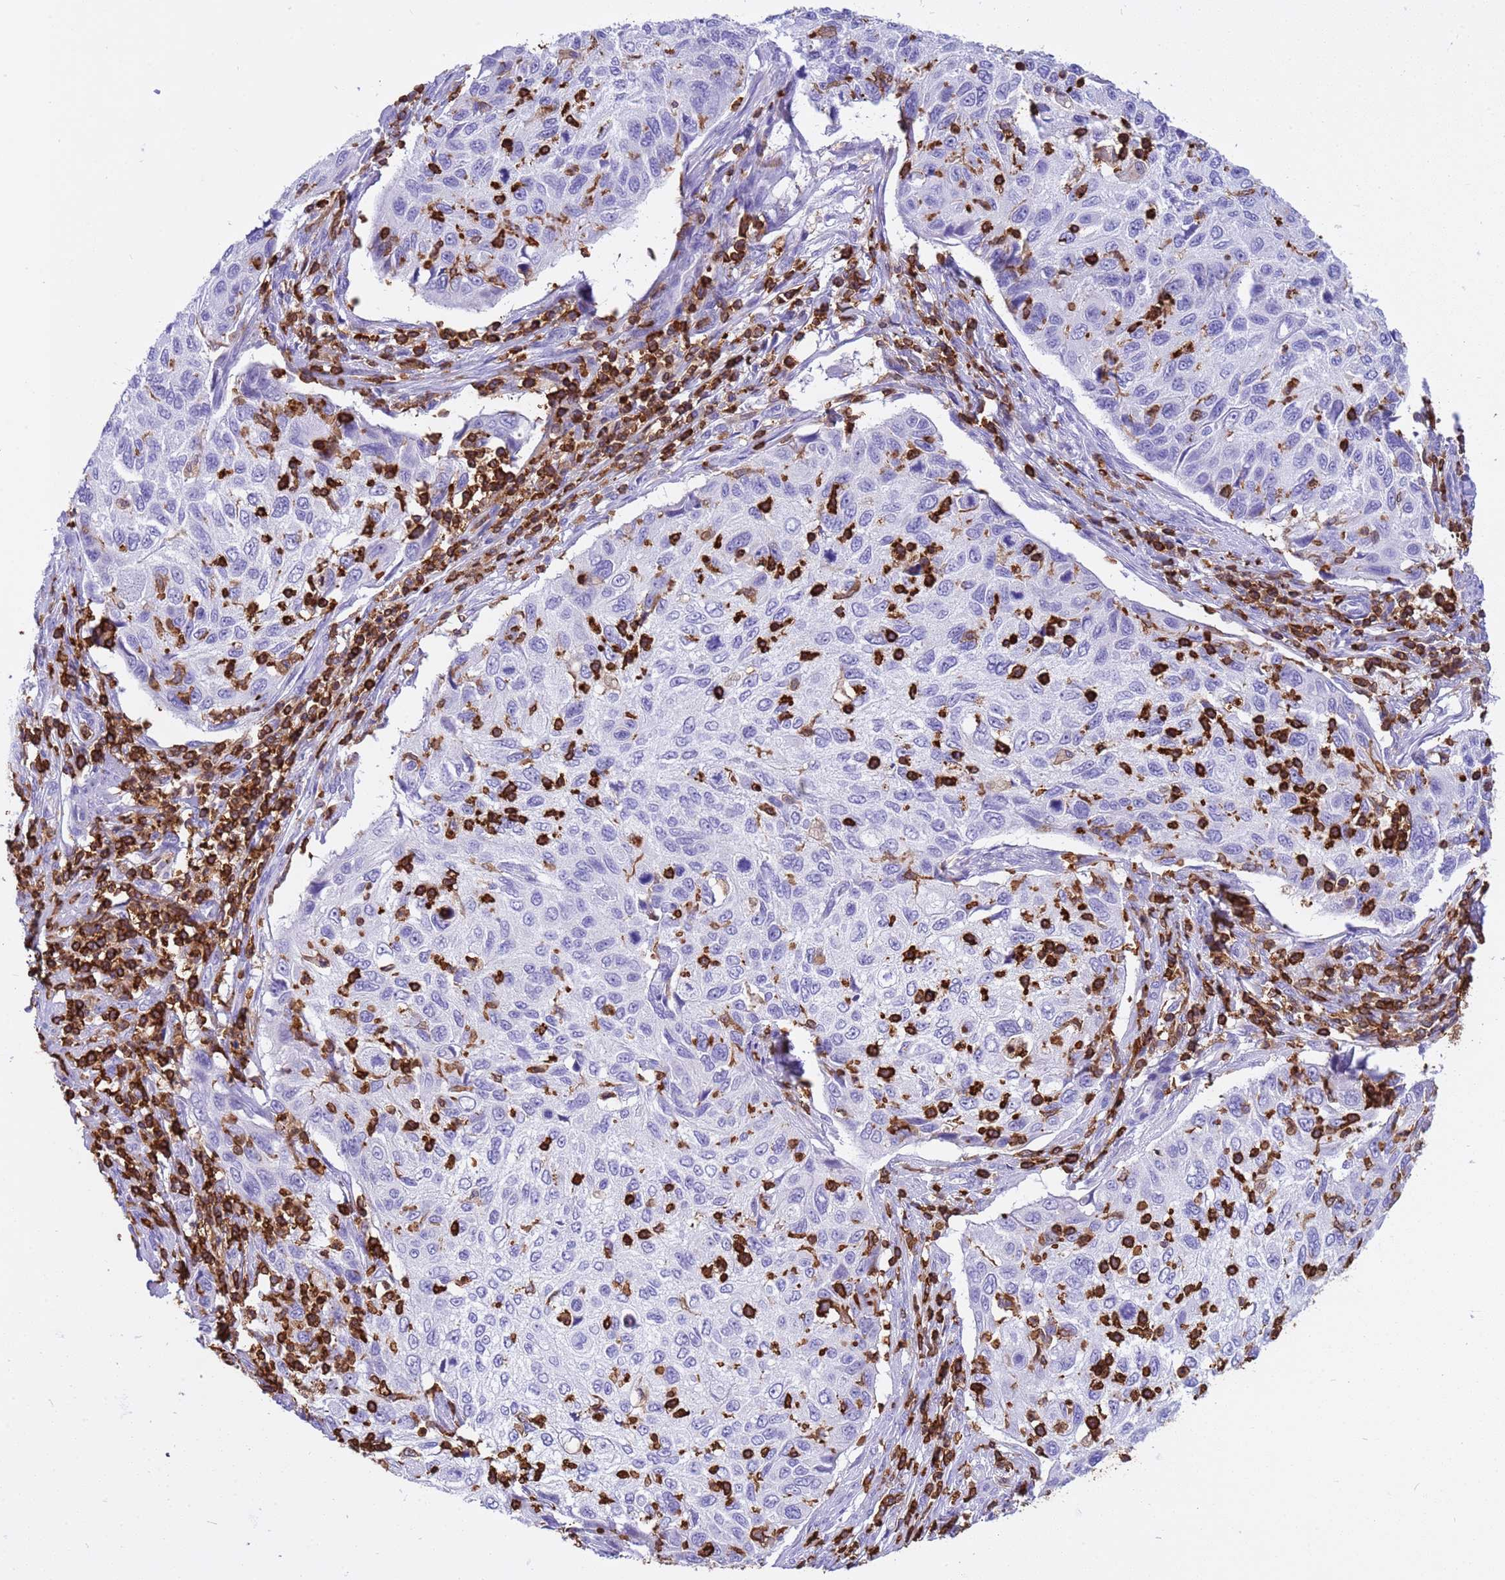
{"staining": {"intensity": "negative", "quantity": "none", "location": "none"}, "tissue": "cervical cancer", "cell_type": "Tumor cells", "image_type": "cancer", "snomed": [{"axis": "morphology", "description": "Squamous cell carcinoma, NOS"}, {"axis": "topography", "description": "Cervix"}], "caption": "This is a micrograph of IHC staining of cervical cancer, which shows no positivity in tumor cells.", "gene": "IRF5", "patient": {"sex": "female", "age": 70}}